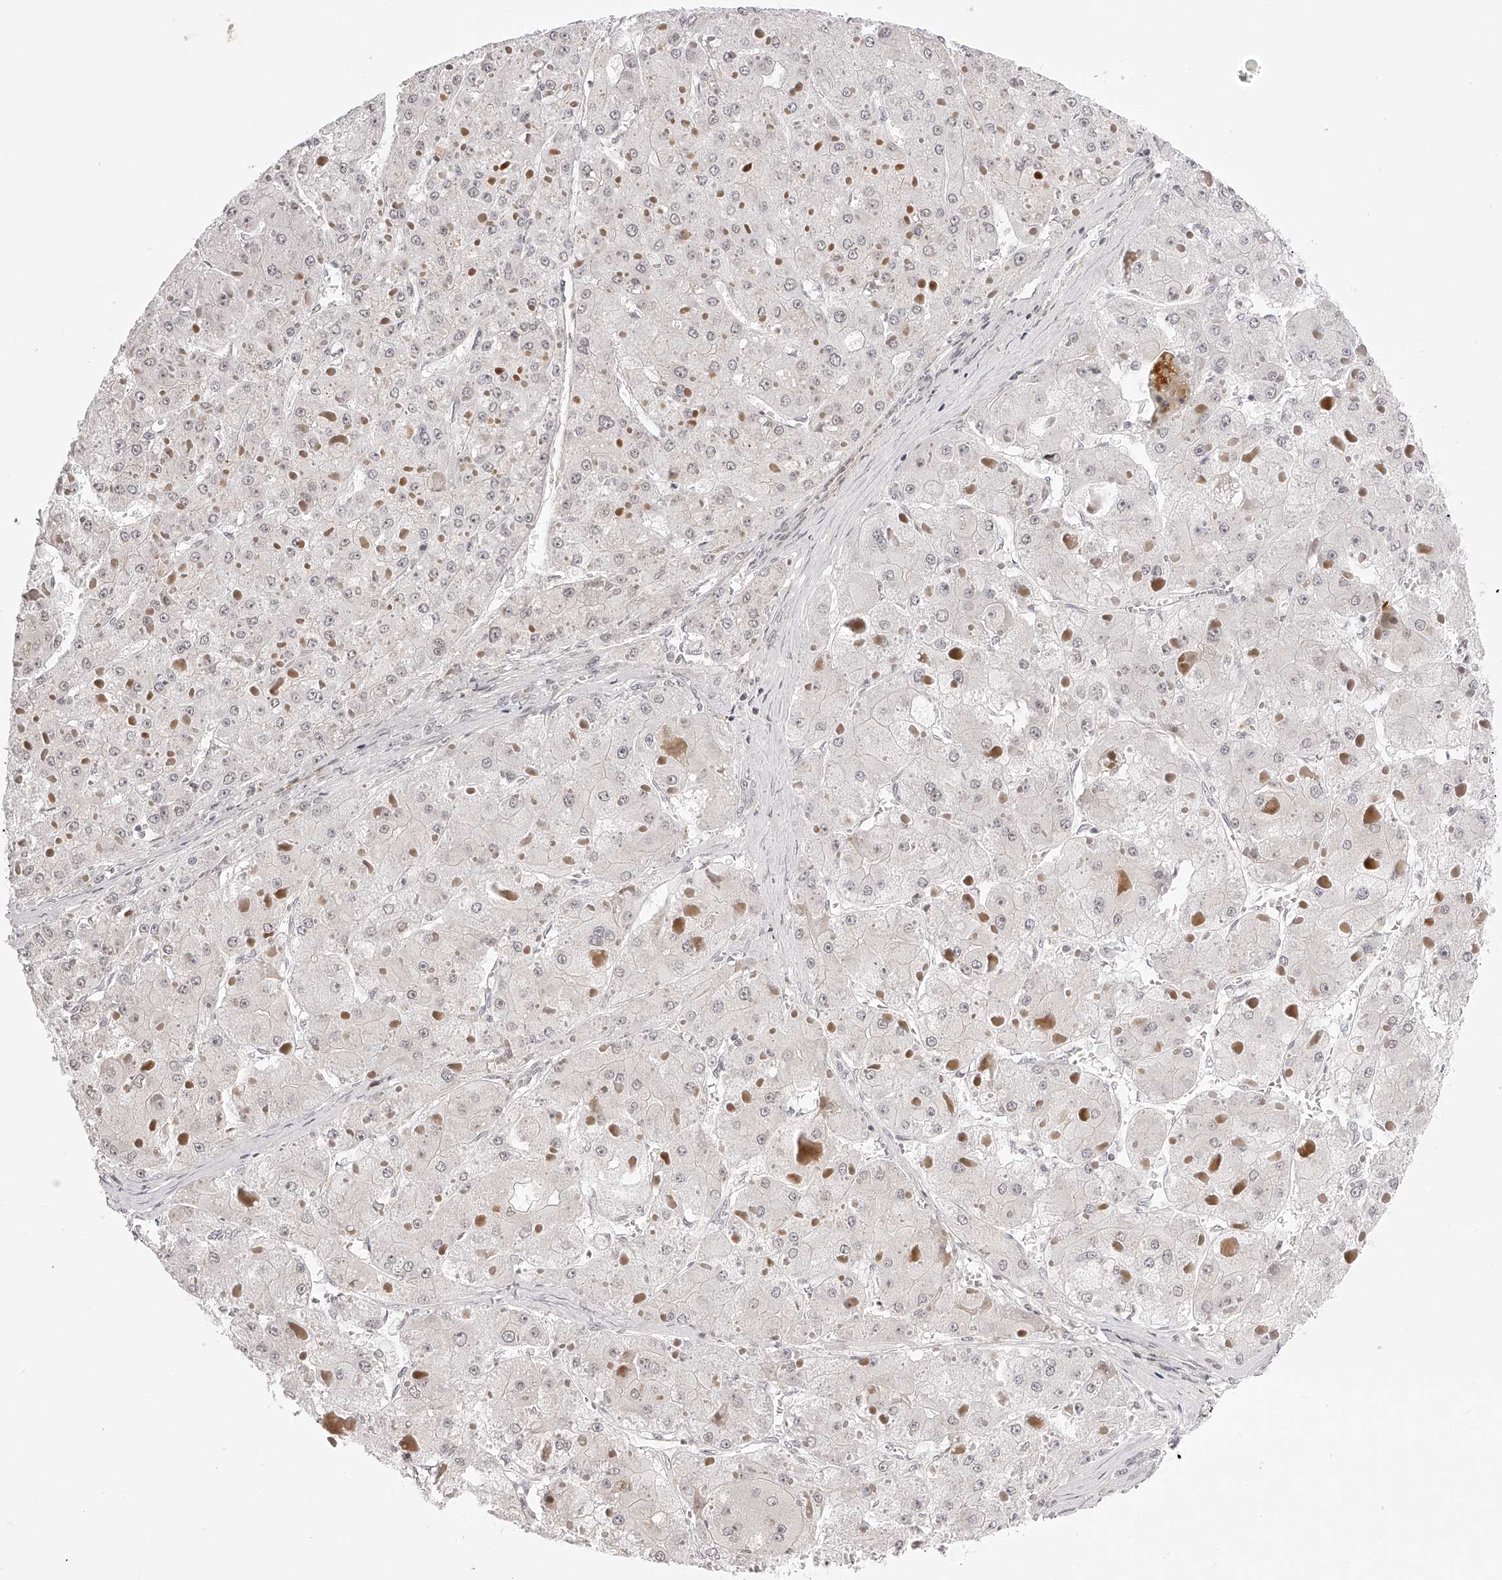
{"staining": {"intensity": "weak", "quantity": "<25%", "location": "nuclear"}, "tissue": "liver cancer", "cell_type": "Tumor cells", "image_type": "cancer", "snomed": [{"axis": "morphology", "description": "Carcinoma, Hepatocellular, NOS"}, {"axis": "topography", "description": "Liver"}], "caption": "Image shows no significant protein expression in tumor cells of liver hepatocellular carcinoma.", "gene": "PLEKHG1", "patient": {"sex": "female", "age": 73}}